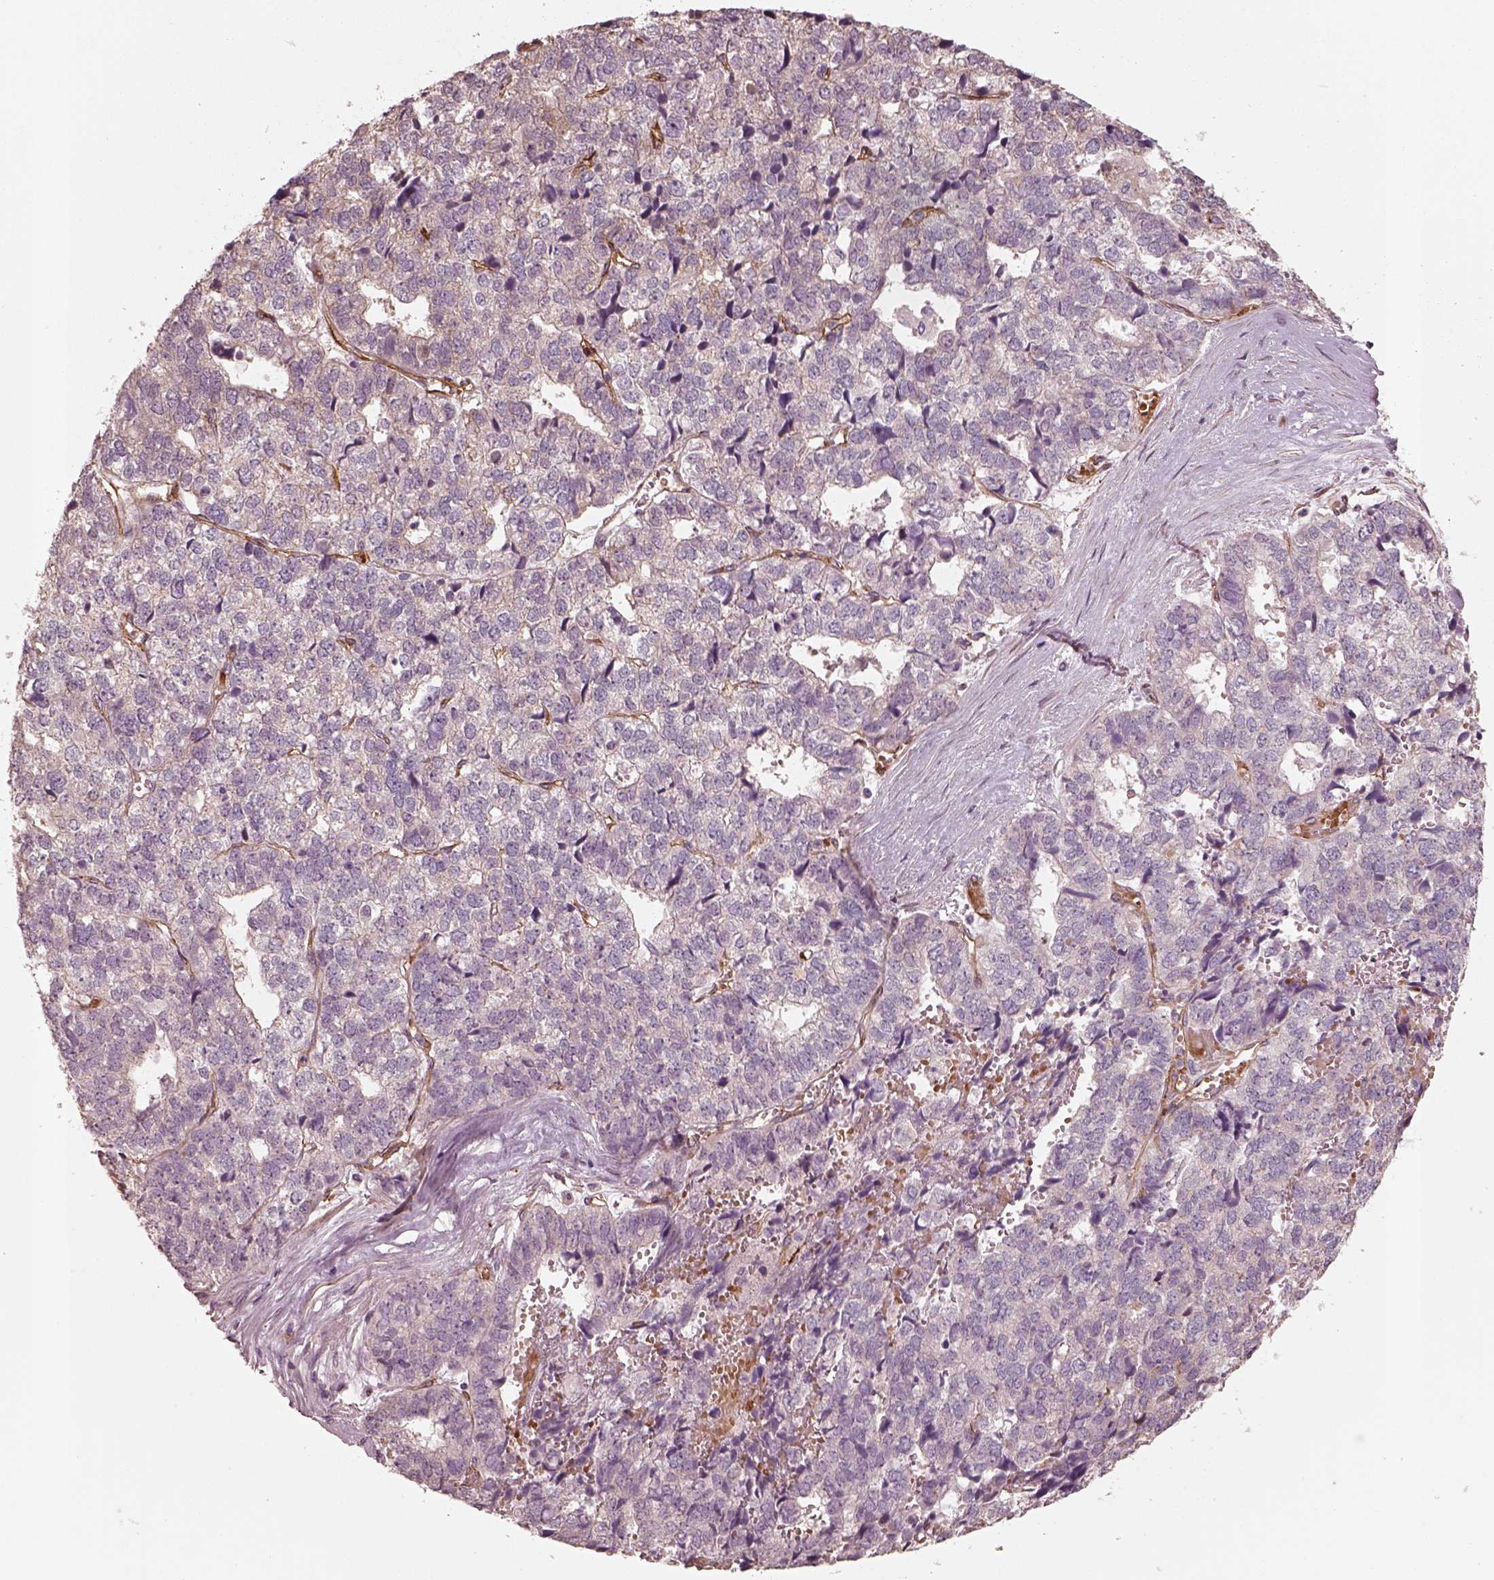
{"staining": {"intensity": "negative", "quantity": "none", "location": "none"}, "tissue": "stomach cancer", "cell_type": "Tumor cells", "image_type": "cancer", "snomed": [{"axis": "morphology", "description": "Adenocarcinoma, NOS"}, {"axis": "topography", "description": "Stomach"}], "caption": "Adenocarcinoma (stomach) stained for a protein using immunohistochemistry displays no positivity tumor cells.", "gene": "CRYM", "patient": {"sex": "male", "age": 69}}